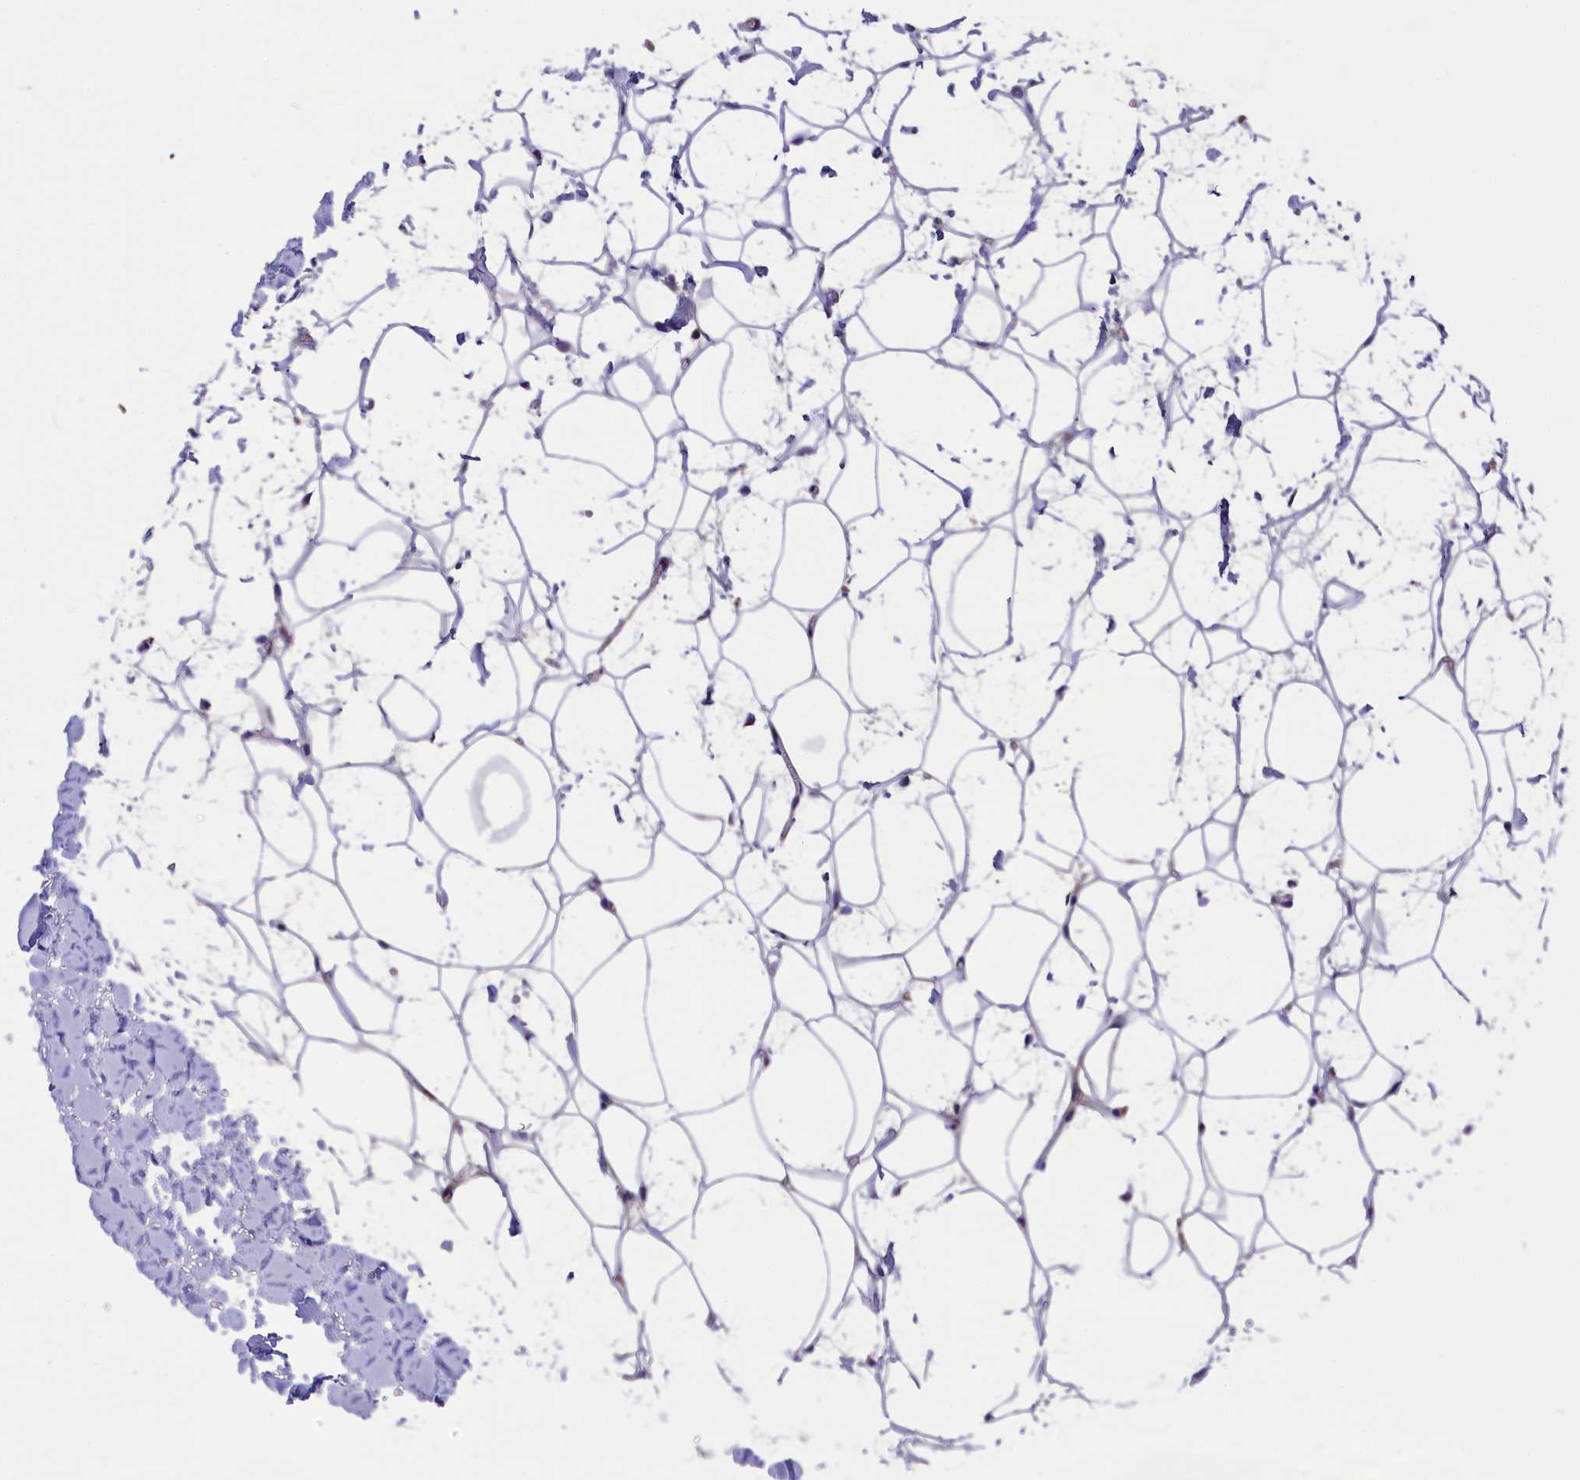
{"staining": {"intensity": "negative", "quantity": "none", "location": "none"}, "tissue": "adipose tissue", "cell_type": "Adipocytes", "image_type": "normal", "snomed": [{"axis": "morphology", "description": "Normal tissue, NOS"}, {"axis": "topography", "description": "Breast"}], "caption": "Immunohistochemistry photomicrograph of benign adipose tissue: human adipose tissue stained with DAB reveals no significant protein positivity in adipocytes. The staining is performed using DAB (3,3'-diaminobenzidine) brown chromogen with nuclei counter-stained in using hematoxylin.", "gene": "ABCC8", "patient": {"sex": "female", "age": 26}}